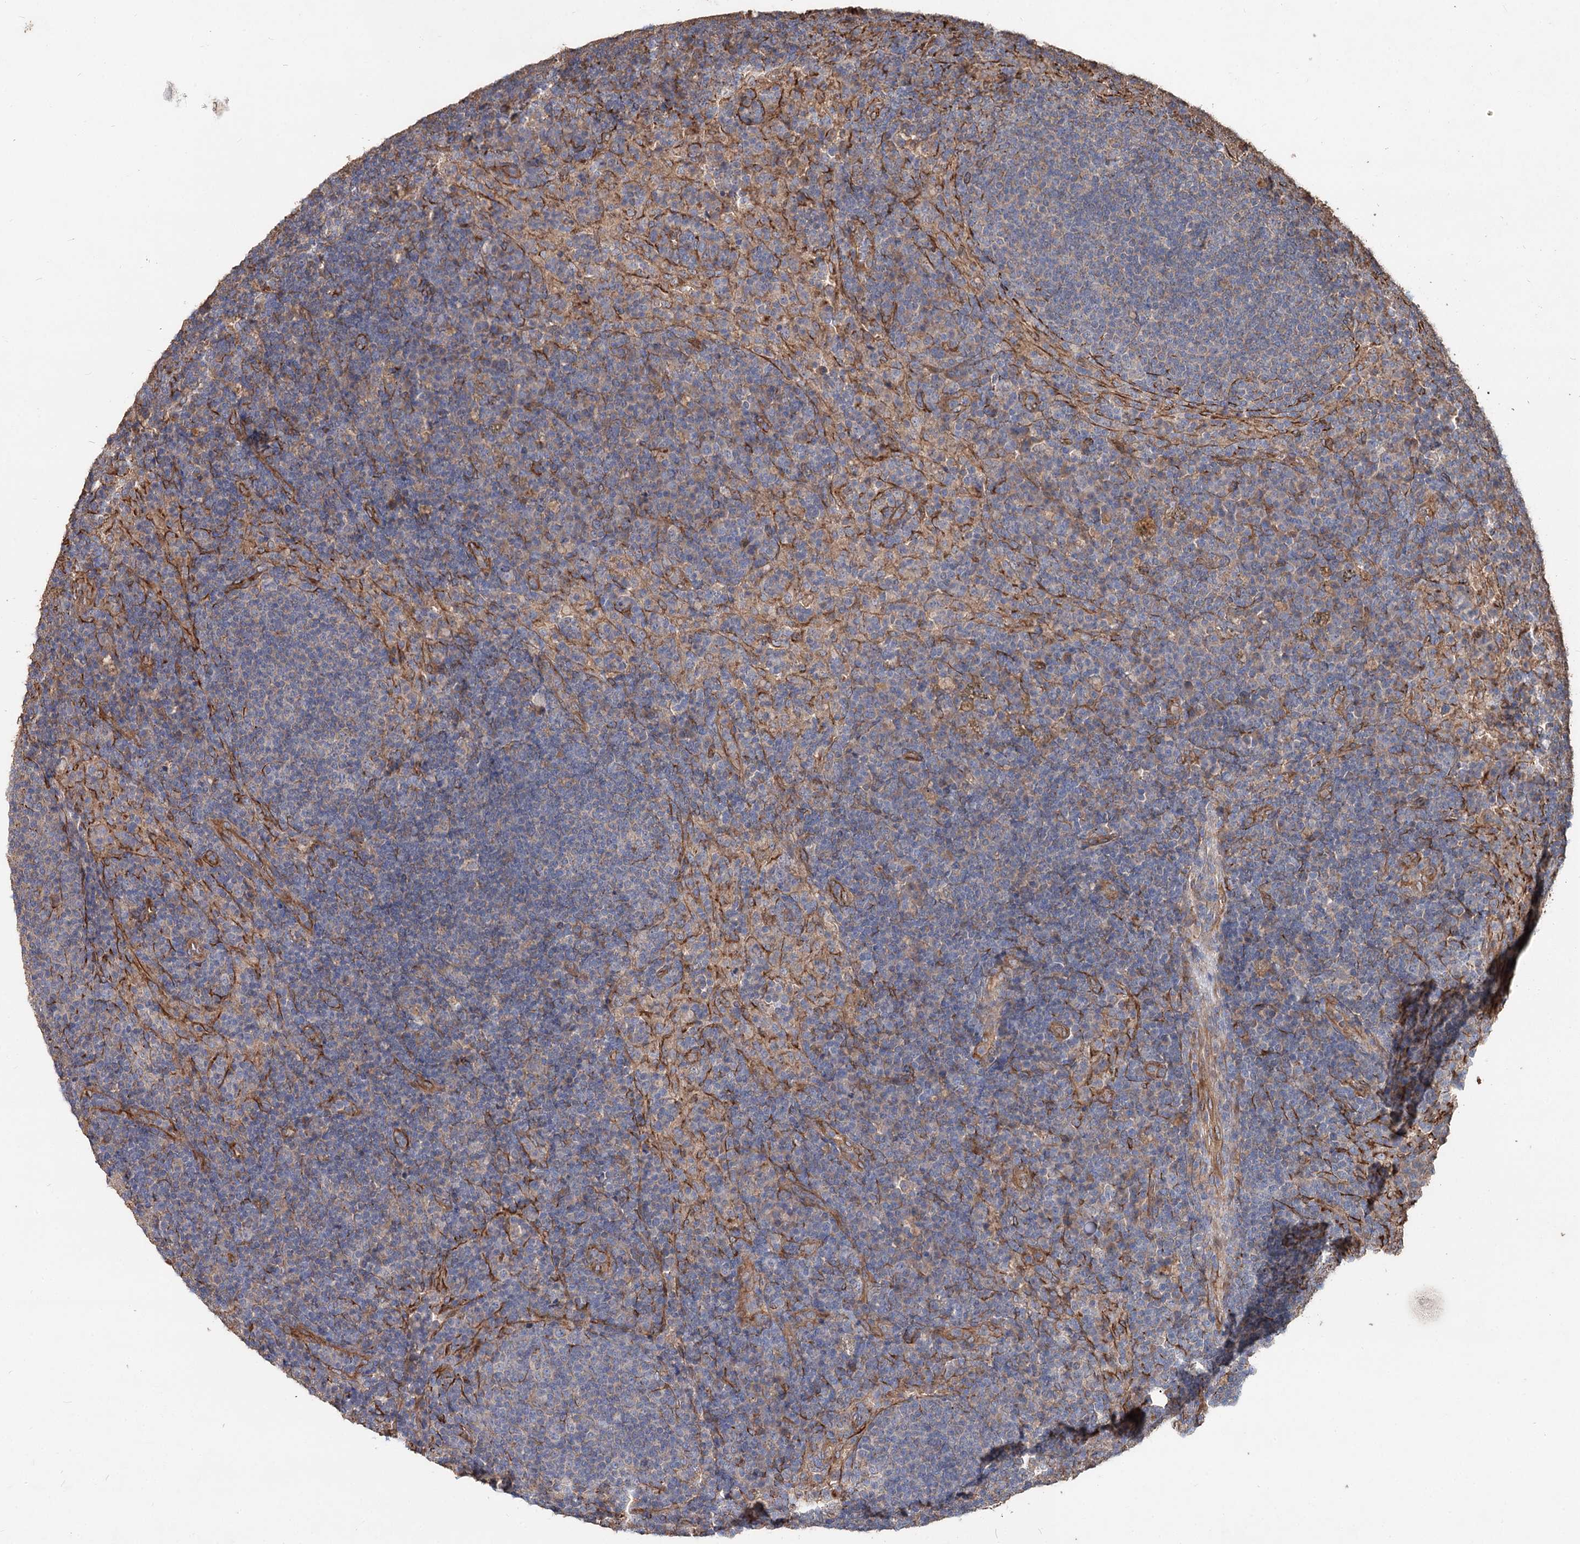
{"staining": {"intensity": "negative", "quantity": "none", "location": "none"}, "tissue": "lymph node", "cell_type": "Germinal center cells", "image_type": "normal", "snomed": [{"axis": "morphology", "description": "Normal tissue, NOS"}, {"axis": "topography", "description": "Lymph node"}], "caption": "IHC photomicrograph of unremarkable lymph node: human lymph node stained with DAB (3,3'-diaminobenzidine) reveals no significant protein expression in germinal center cells.", "gene": "SPART", "patient": {"sex": "female", "age": 70}}